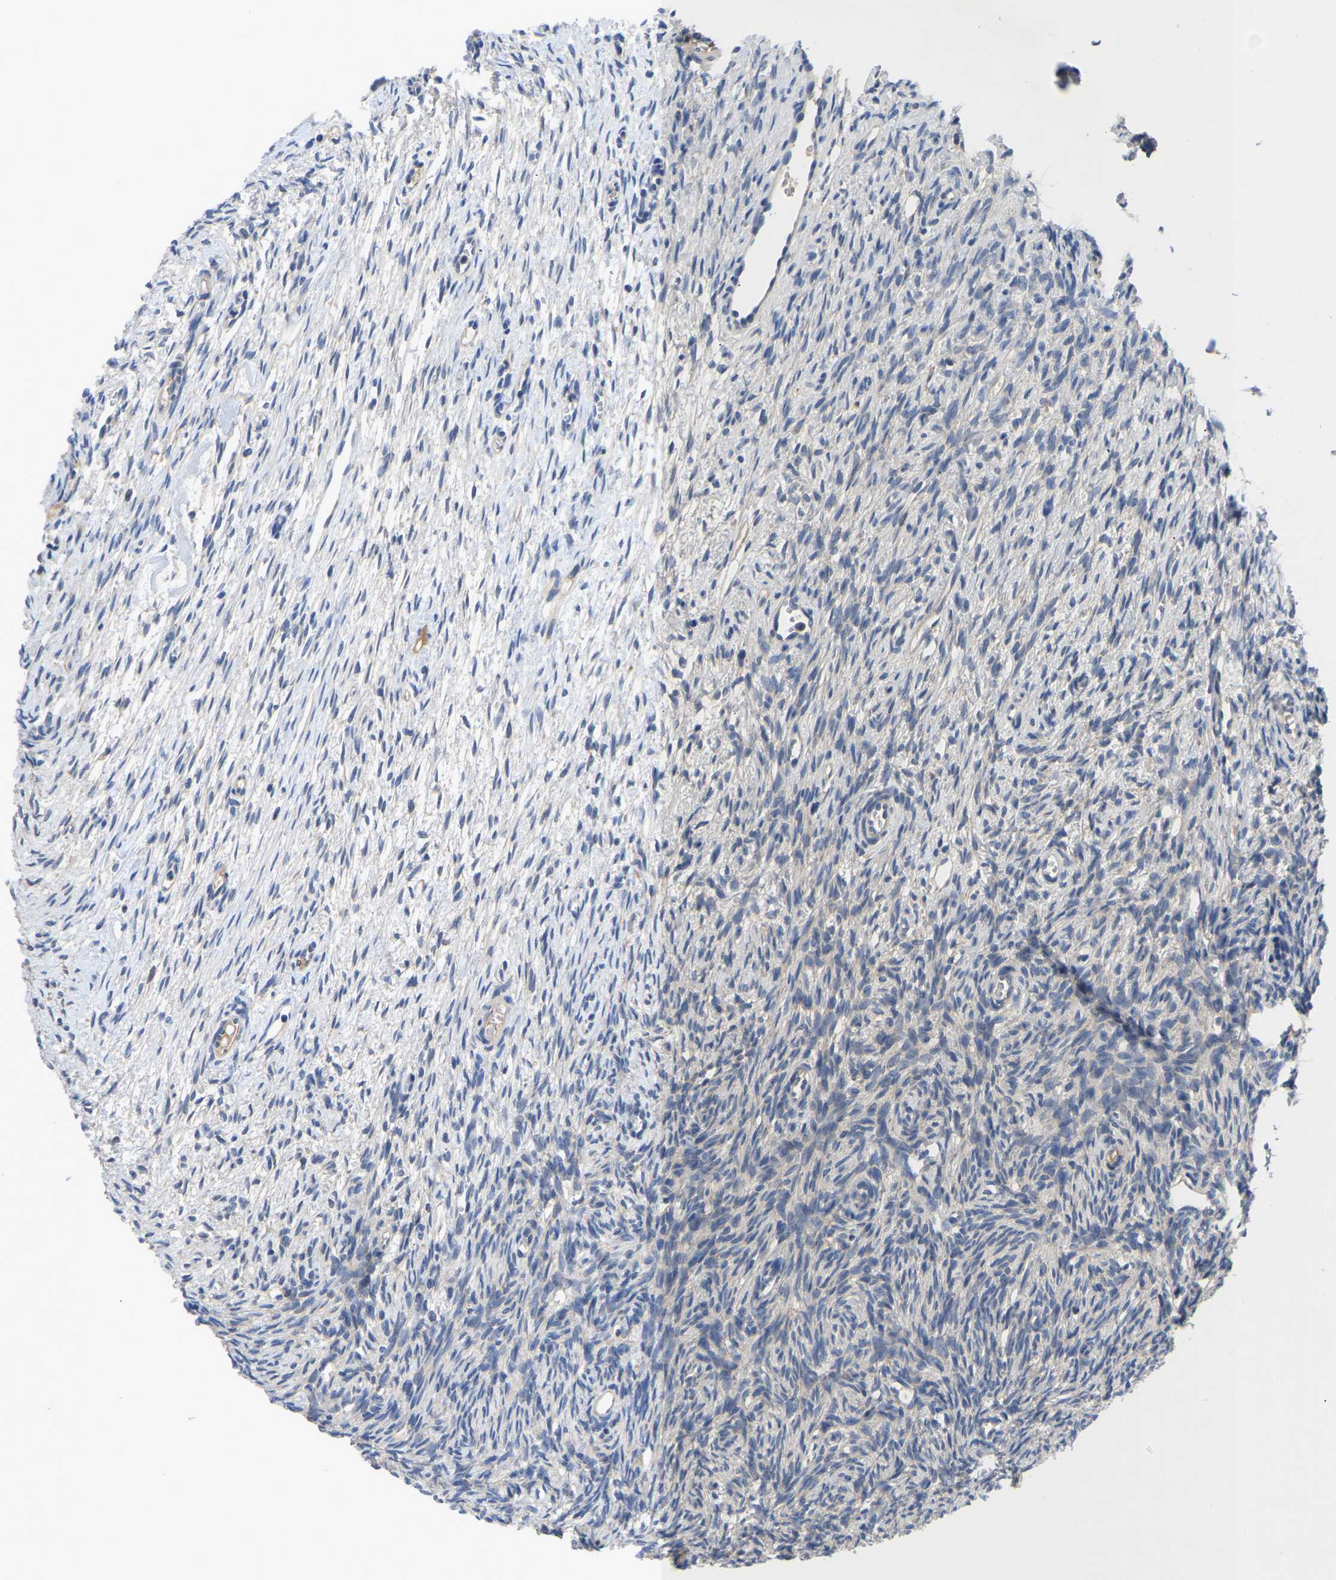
{"staining": {"intensity": "negative", "quantity": "none", "location": "none"}, "tissue": "ovary", "cell_type": "Follicle cells", "image_type": "normal", "snomed": [{"axis": "morphology", "description": "Normal tissue, NOS"}, {"axis": "topography", "description": "Ovary"}], "caption": "Photomicrograph shows no protein expression in follicle cells of benign ovary.", "gene": "ABCA10", "patient": {"sex": "female", "age": 33}}